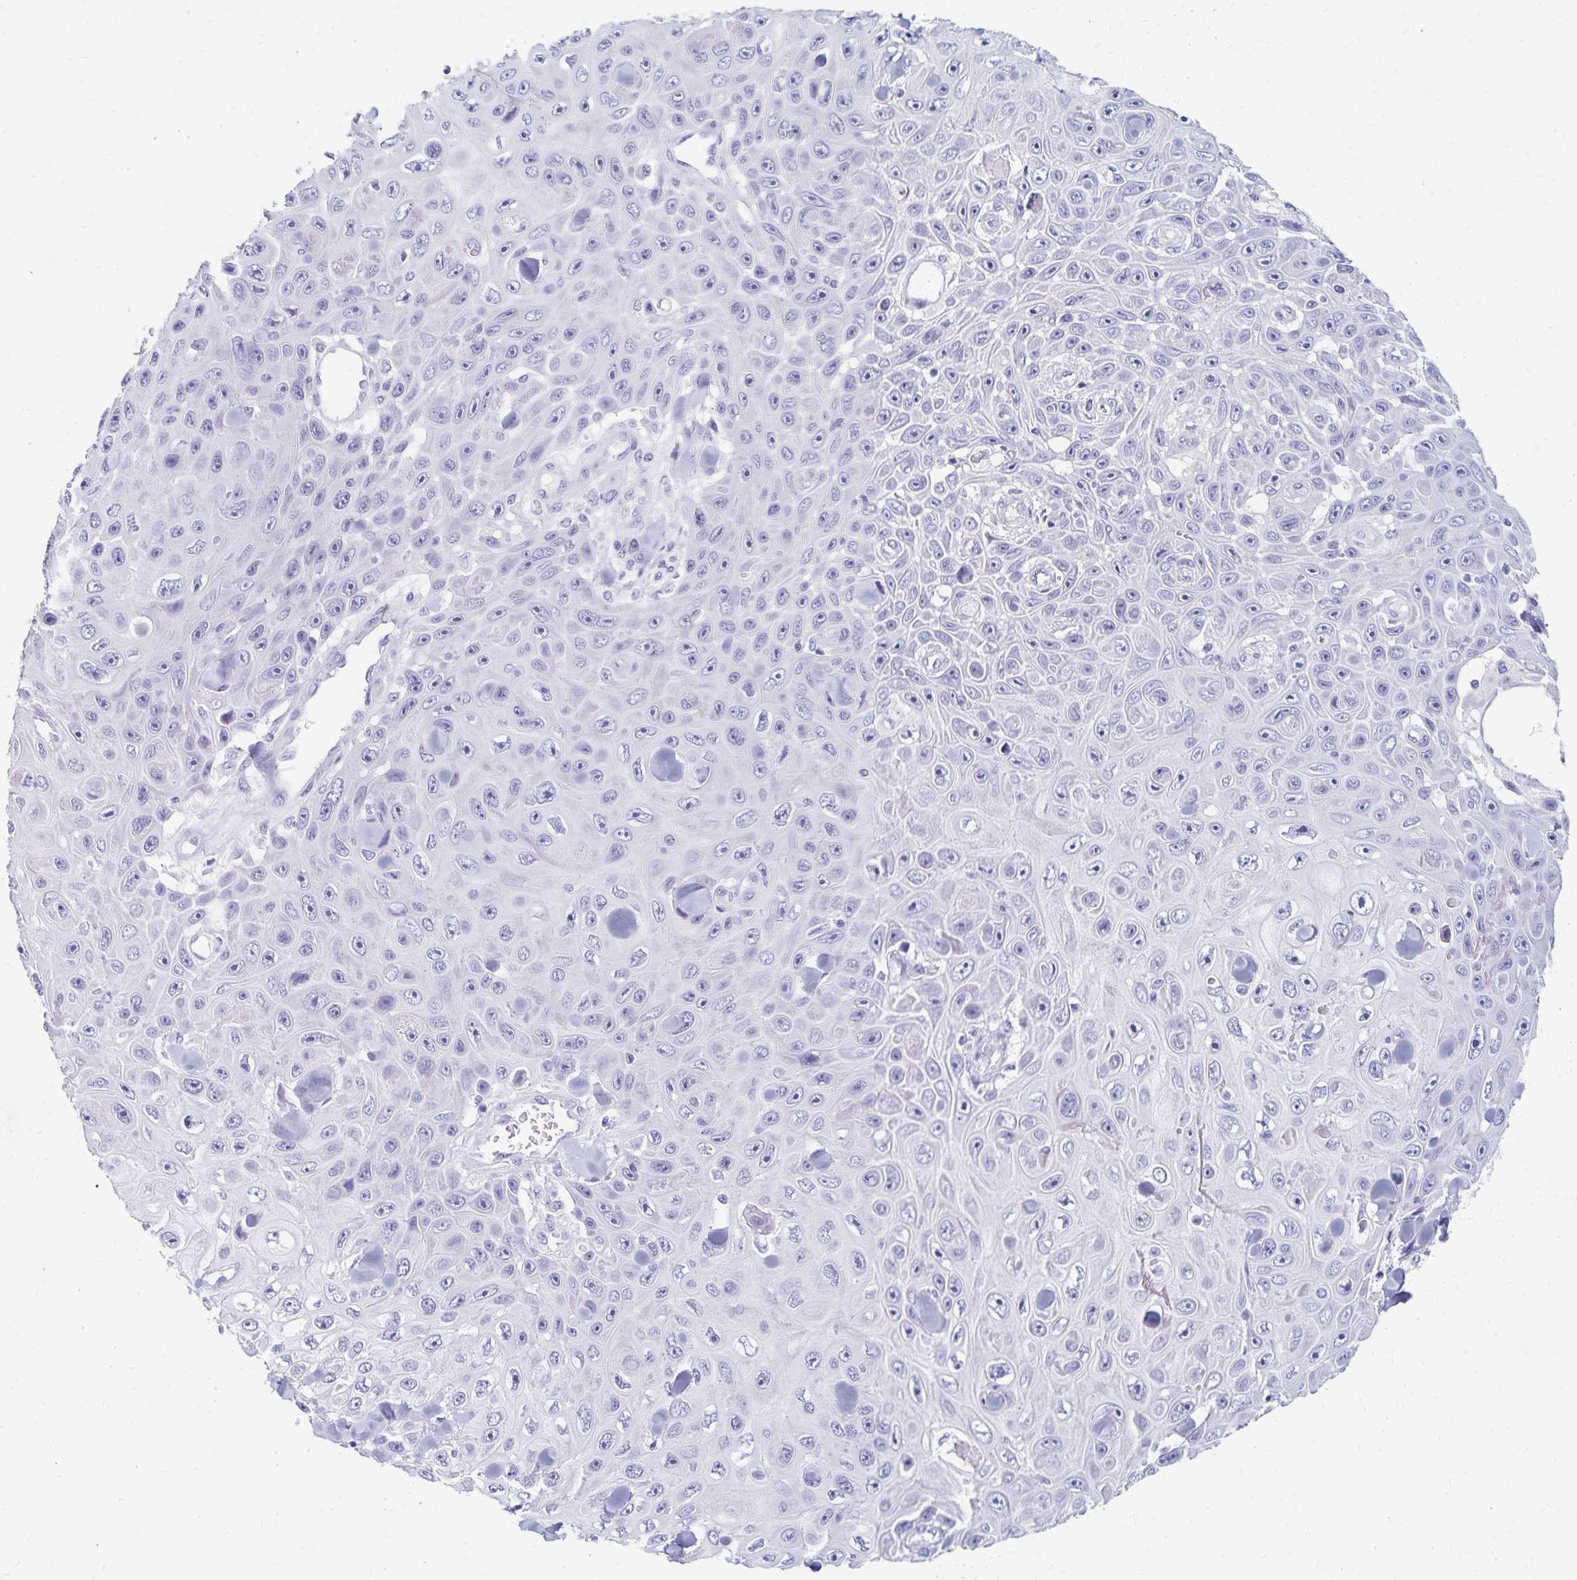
{"staining": {"intensity": "negative", "quantity": "none", "location": "none"}, "tissue": "skin cancer", "cell_type": "Tumor cells", "image_type": "cancer", "snomed": [{"axis": "morphology", "description": "Squamous cell carcinoma, NOS"}, {"axis": "topography", "description": "Skin"}], "caption": "IHC image of neoplastic tissue: squamous cell carcinoma (skin) stained with DAB exhibits no significant protein staining in tumor cells.", "gene": "C2orf50", "patient": {"sex": "male", "age": 82}}